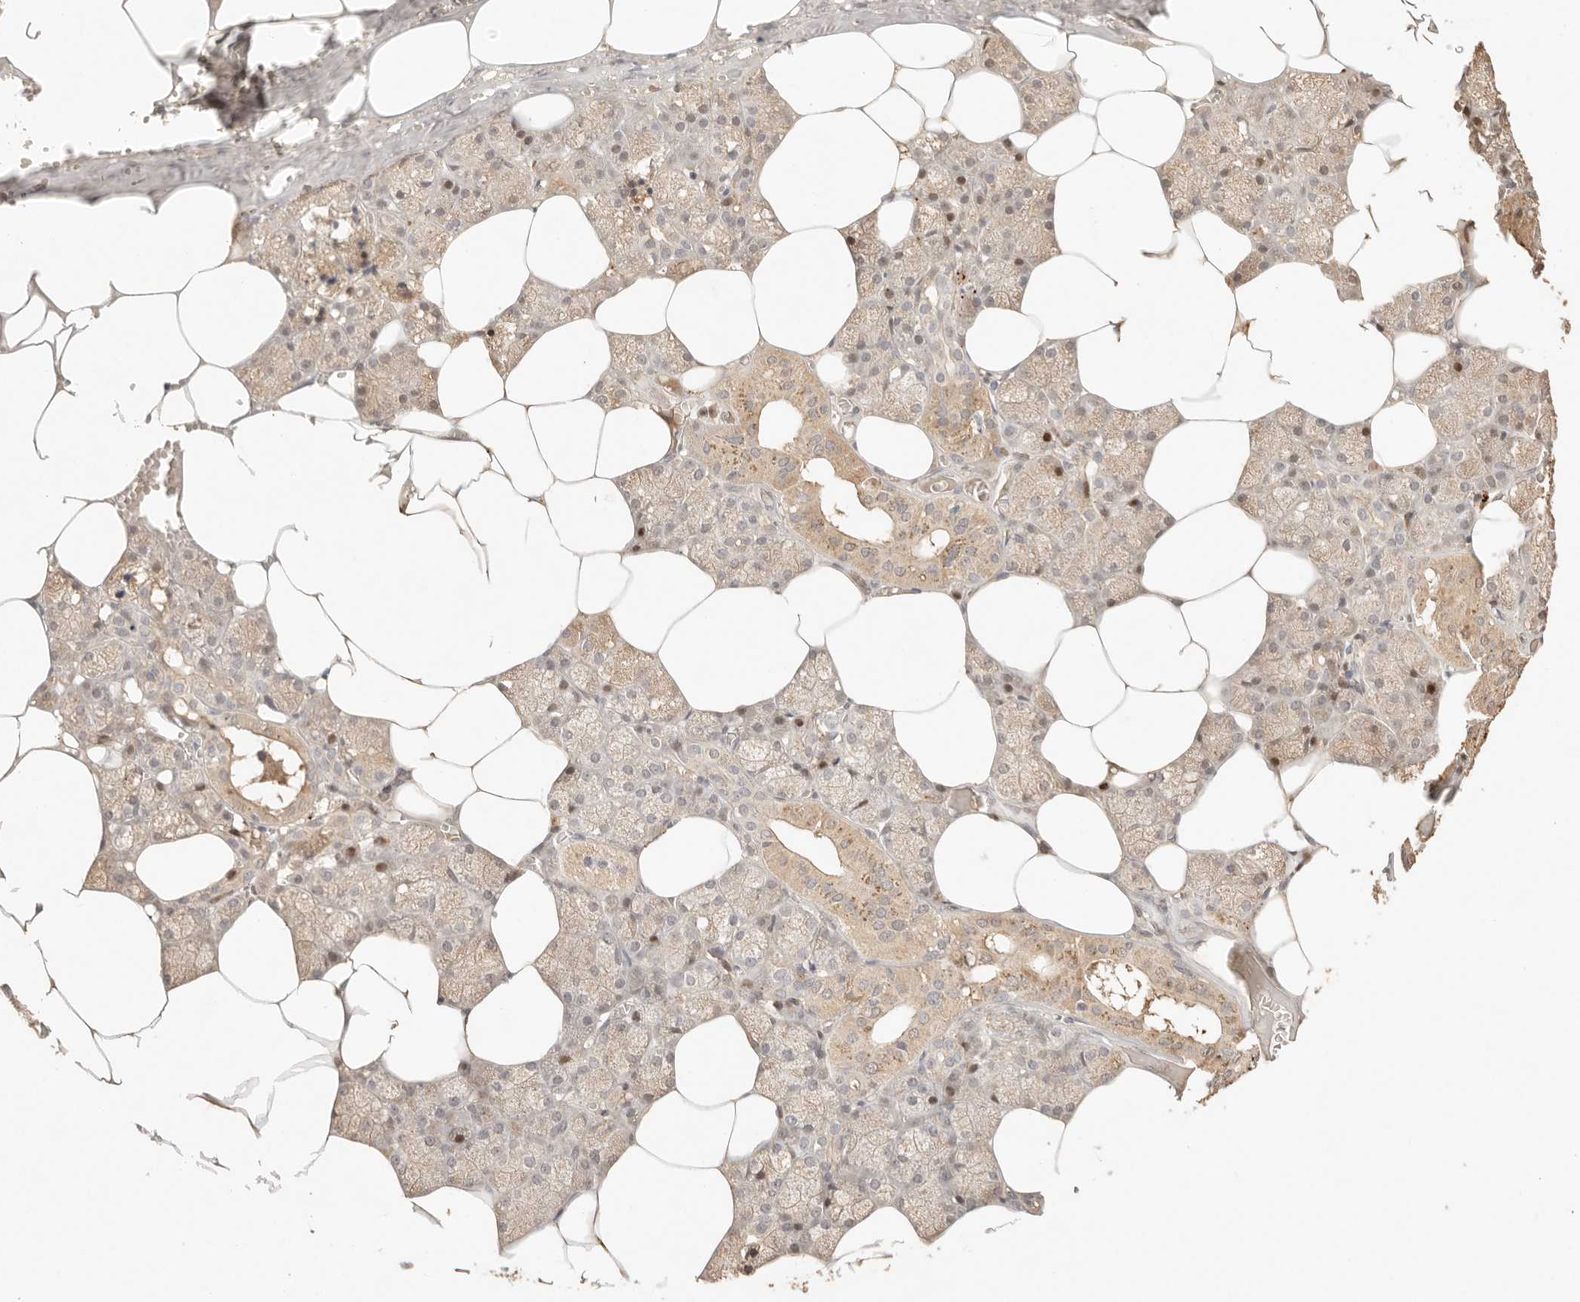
{"staining": {"intensity": "moderate", "quantity": "<25%", "location": "cytoplasmic/membranous"}, "tissue": "salivary gland", "cell_type": "Glandular cells", "image_type": "normal", "snomed": [{"axis": "morphology", "description": "Normal tissue, NOS"}, {"axis": "topography", "description": "Salivary gland"}], "caption": "This photomicrograph demonstrates immunohistochemistry (IHC) staining of benign salivary gland, with low moderate cytoplasmic/membranous positivity in approximately <25% of glandular cells.", "gene": "PHLDA3", "patient": {"sex": "male", "age": 62}}